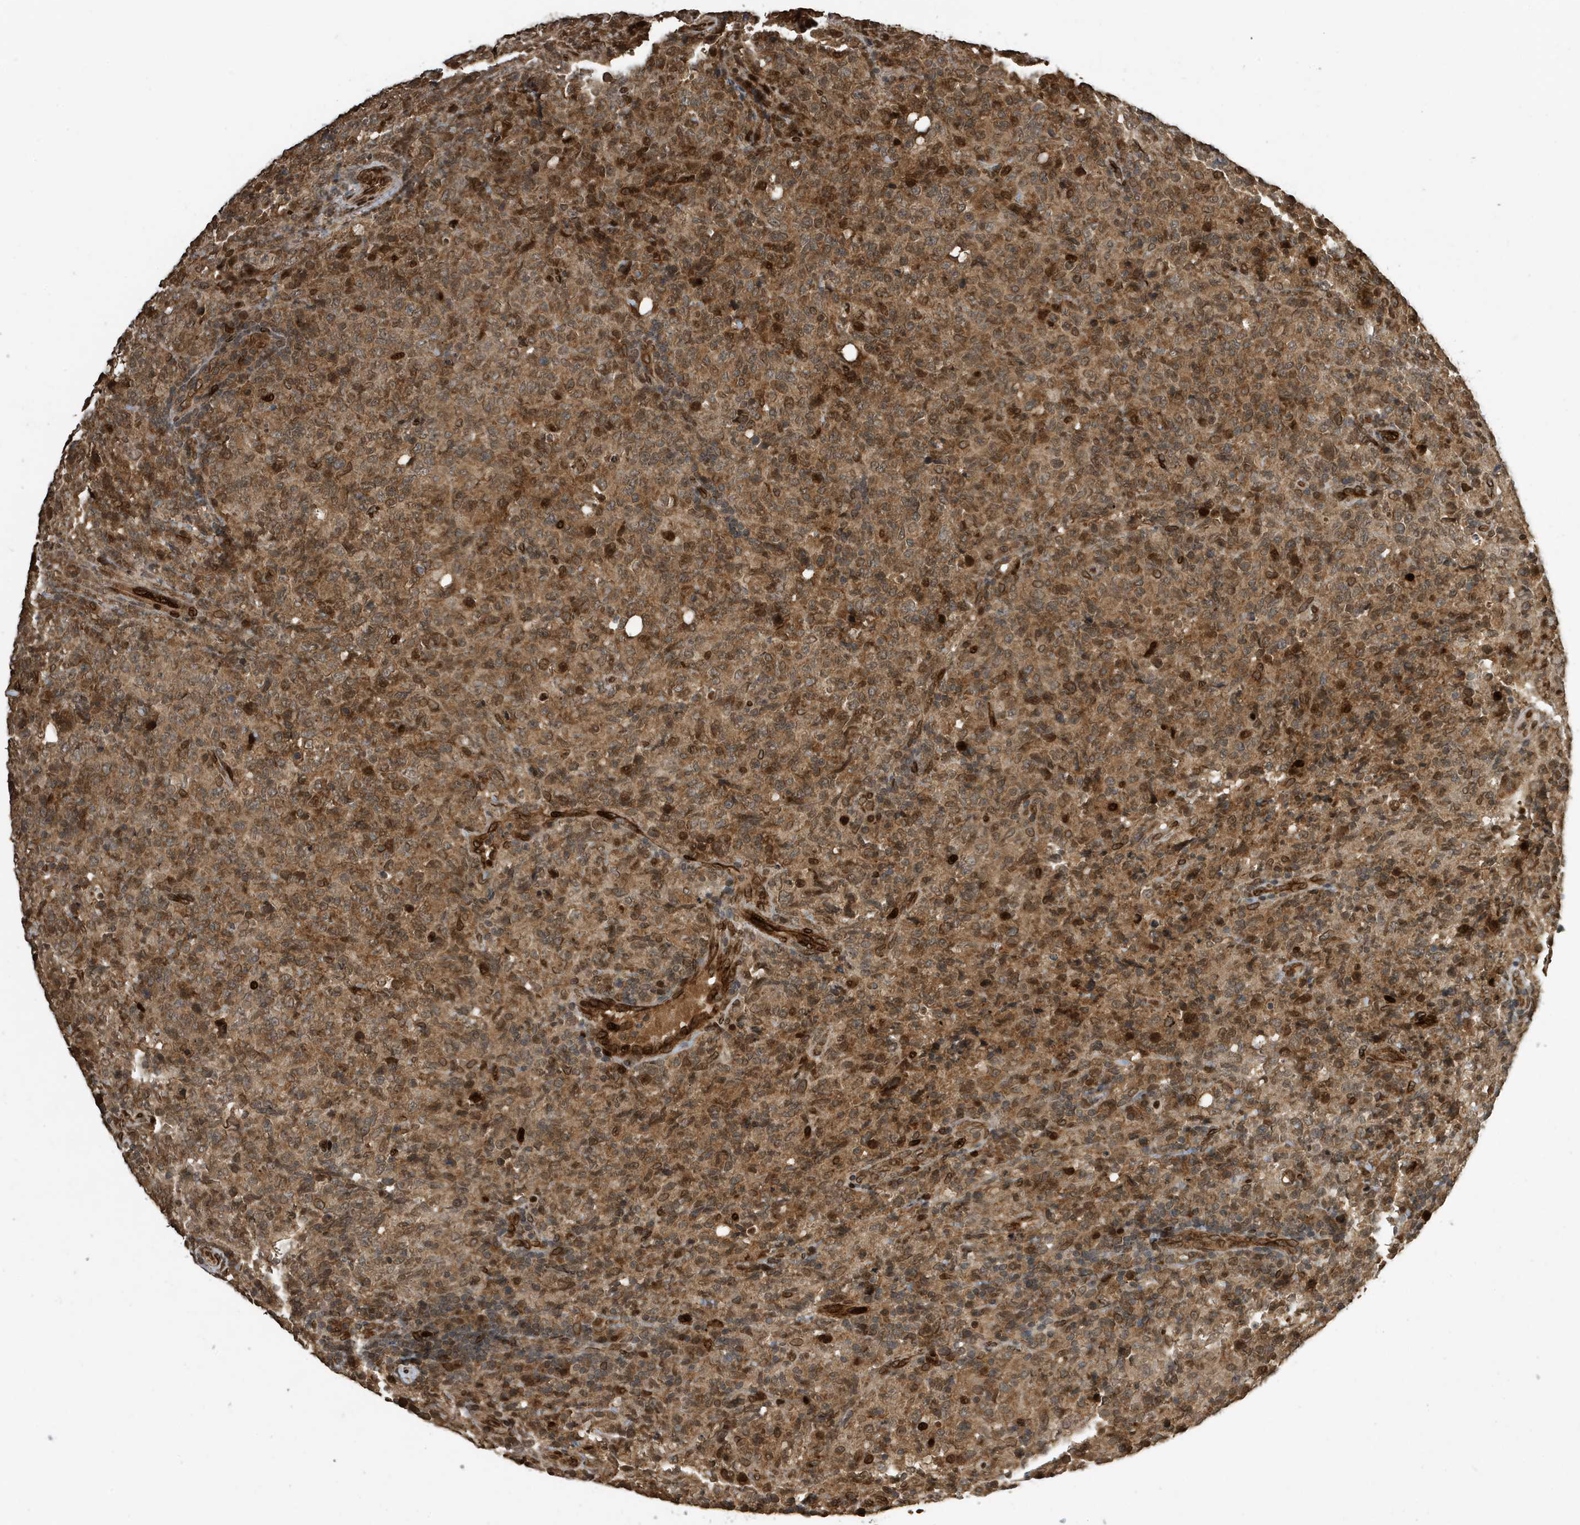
{"staining": {"intensity": "weak", "quantity": ">75%", "location": "cytoplasmic/membranous,nuclear"}, "tissue": "lymphoma", "cell_type": "Tumor cells", "image_type": "cancer", "snomed": [{"axis": "morphology", "description": "Malignant lymphoma, non-Hodgkin's type, High grade"}, {"axis": "topography", "description": "Tonsil"}], "caption": "Tumor cells reveal low levels of weak cytoplasmic/membranous and nuclear expression in approximately >75% of cells in human lymphoma.", "gene": "DUSP18", "patient": {"sex": "female", "age": 36}}